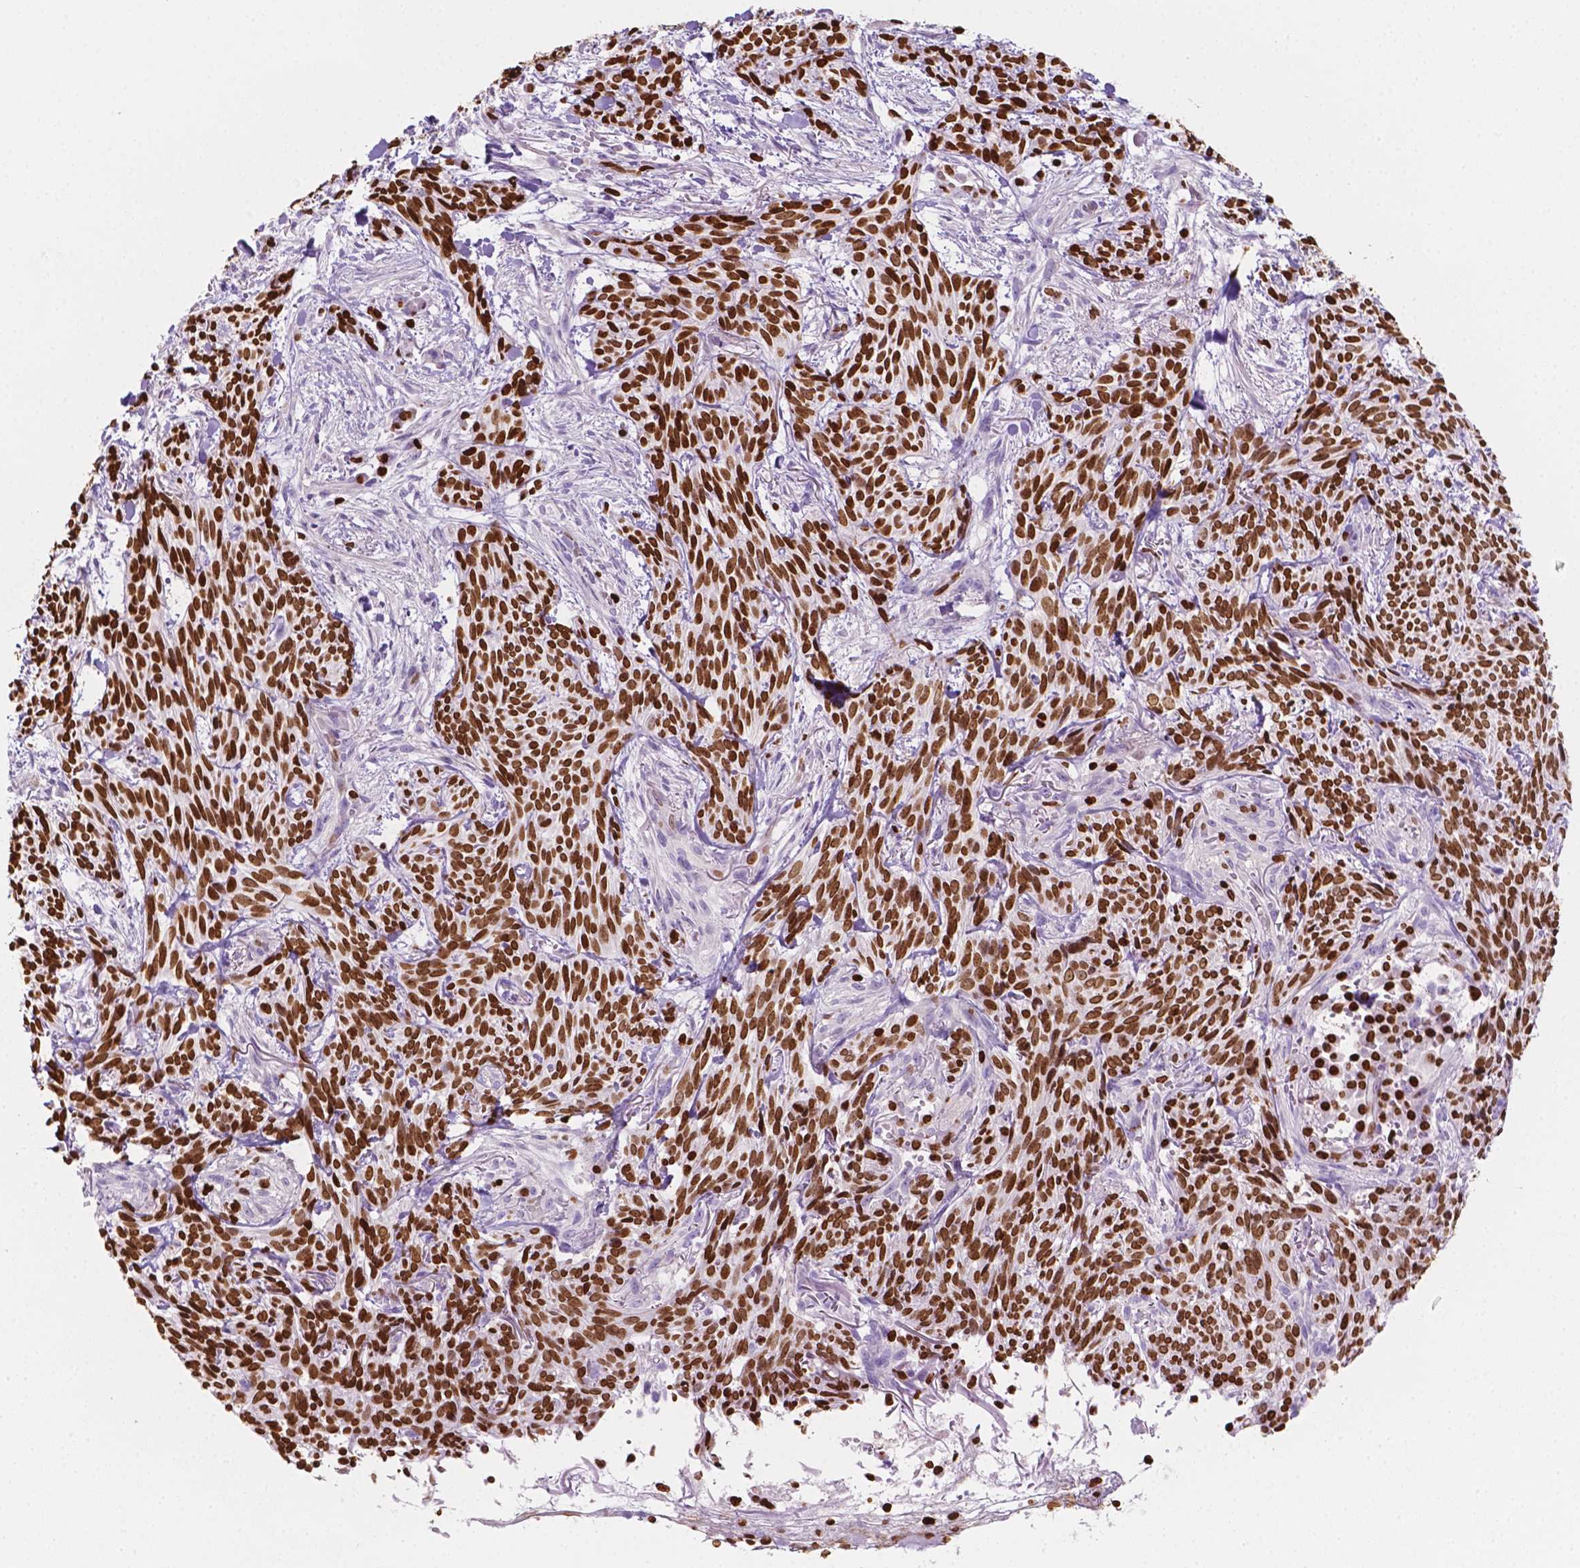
{"staining": {"intensity": "strong", "quantity": ">75%", "location": "nuclear"}, "tissue": "skin cancer", "cell_type": "Tumor cells", "image_type": "cancer", "snomed": [{"axis": "morphology", "description": "Basal cell carcinoma"}, {"axis": "topography", "description": "Skin"}], "caption": "The immunohistochemical stain labels strong nuclear expression in tumor cells of skin cancer (basal cell carcinoma) tissue. (brown staining indicates protein expression, while blue staining denotes nuclei).", "gene": "CBY3", "patient": {"sex": "male", "age": 71}}